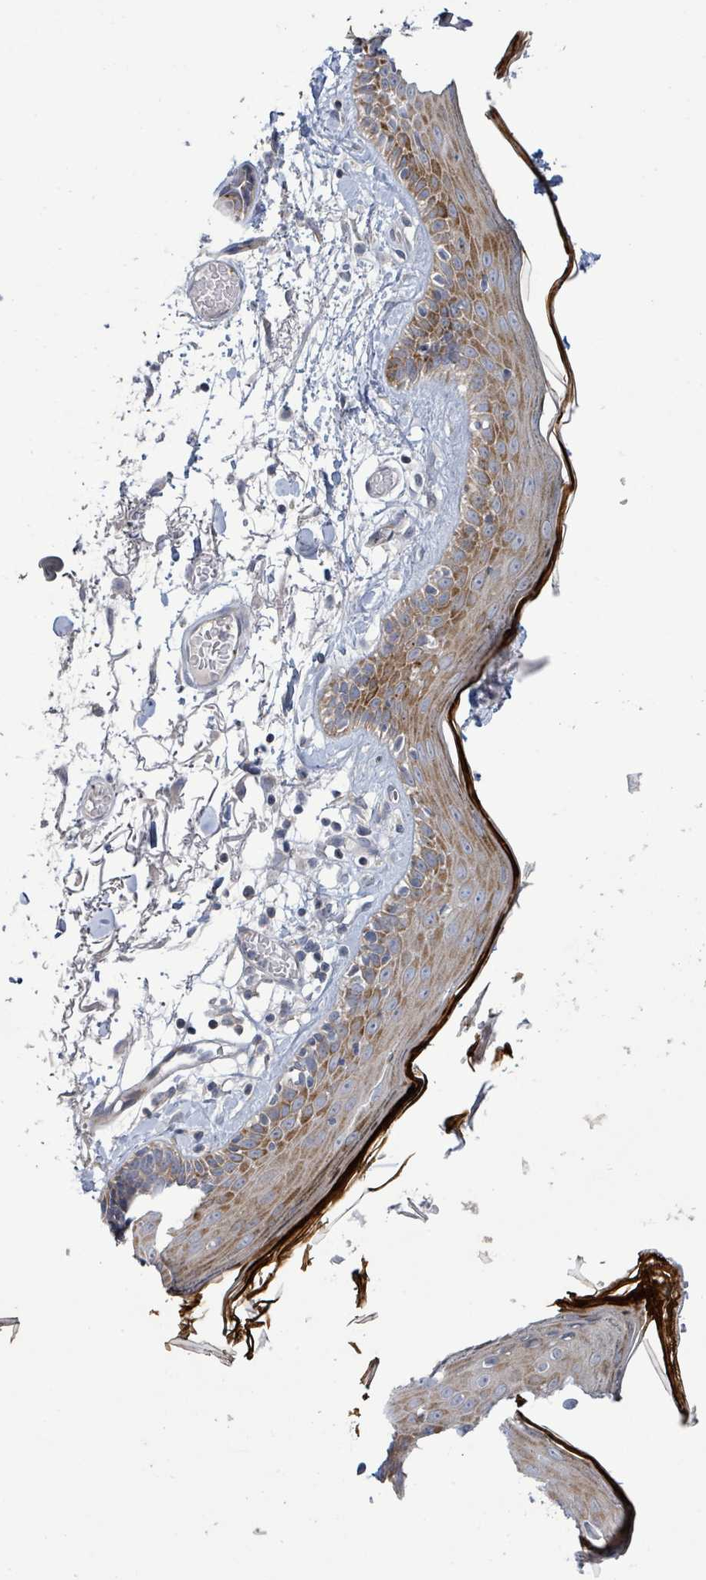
{"staining": {"intensity": "negative", "quantity": "none", "location": "none"}, "tissue": "skin", "cell_type": "Fibroblasts", "image_type": "normal", "snomed": [{"axis": "morphology", "description": "Normal tissue, NOS"}, {"axis": "topography", "description": "Skin"}], "caption": "Protein analysis of benign skin exhibits no significant staining in fibroblasts. (DAB IHC, high magnification).", "gene": "LILRA4", "patient": {"sex": "male", "age": 79}}